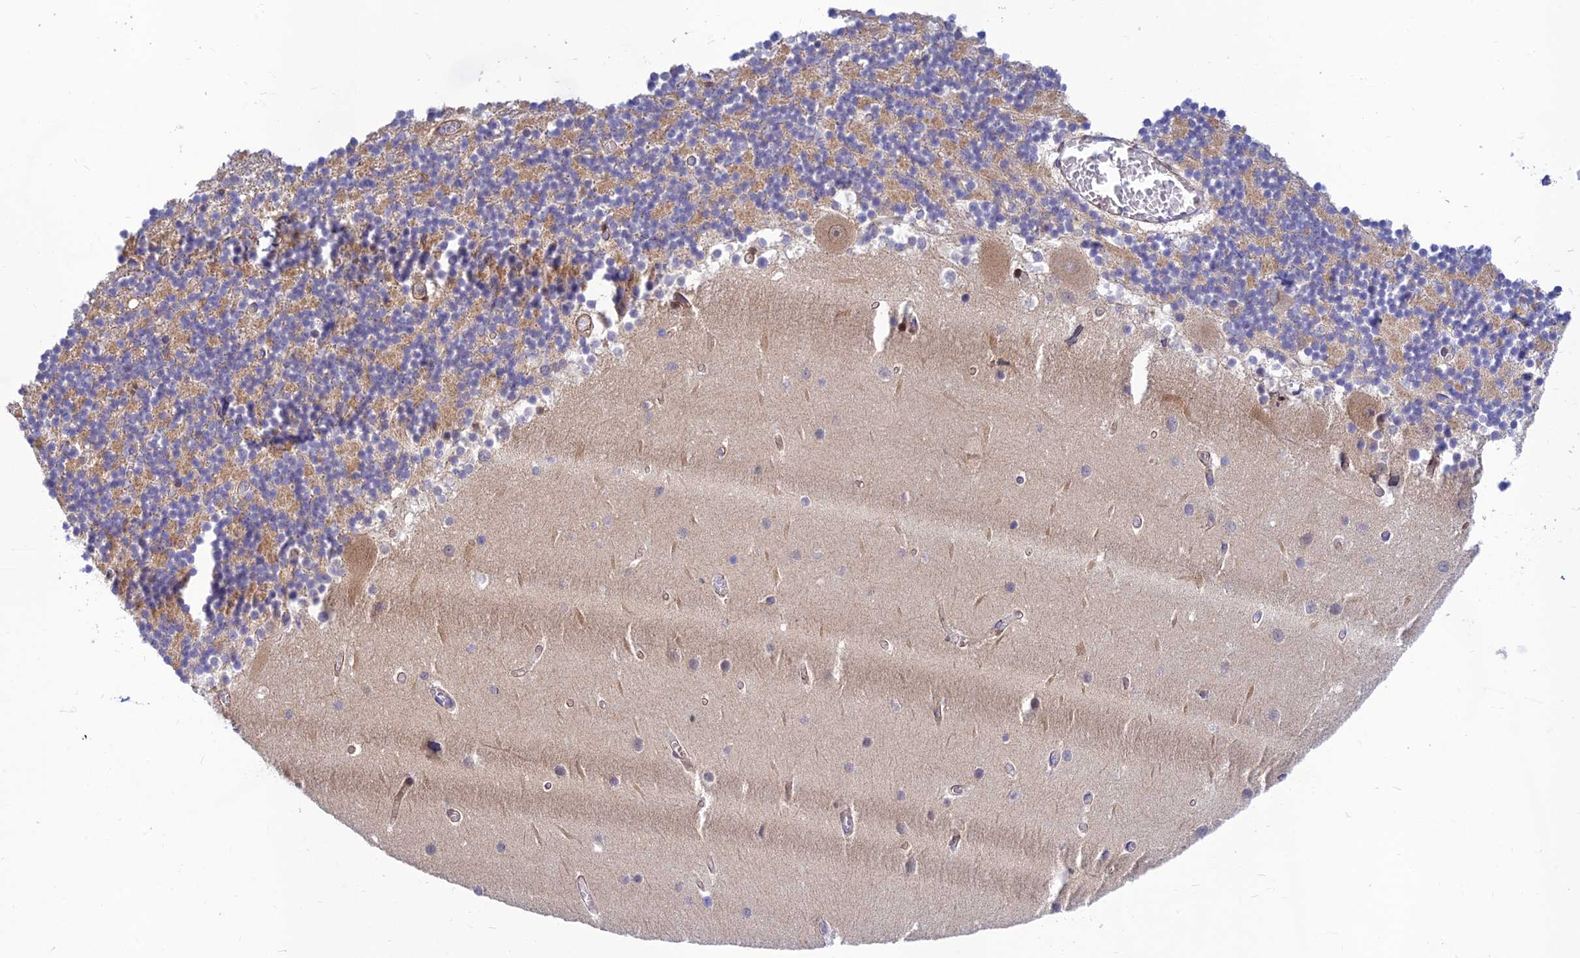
{"staining": {"intensity": "moderate", "quantity": ">75%", "location": "cytoplasmic/membranous"}, "tissue": "cerebellum", "cell_type": "Cells in granular layer", "image_type": "normal", "snomed": [{"axis": "morphology", "description": "Normal tissue, NOS"}, {"axis": "topography", "description": "Cerebellum"}], "caption": "Protein staining demonstrates moderate cytoplasmic/membranous positivity in approximately >75% of cells in granular layer in benign cerebellum. (DAB IHC with brightfield microscopy, high magnification).", "gene": "PPP1R12C", "patient": {"sex": "female", "age": 28}}